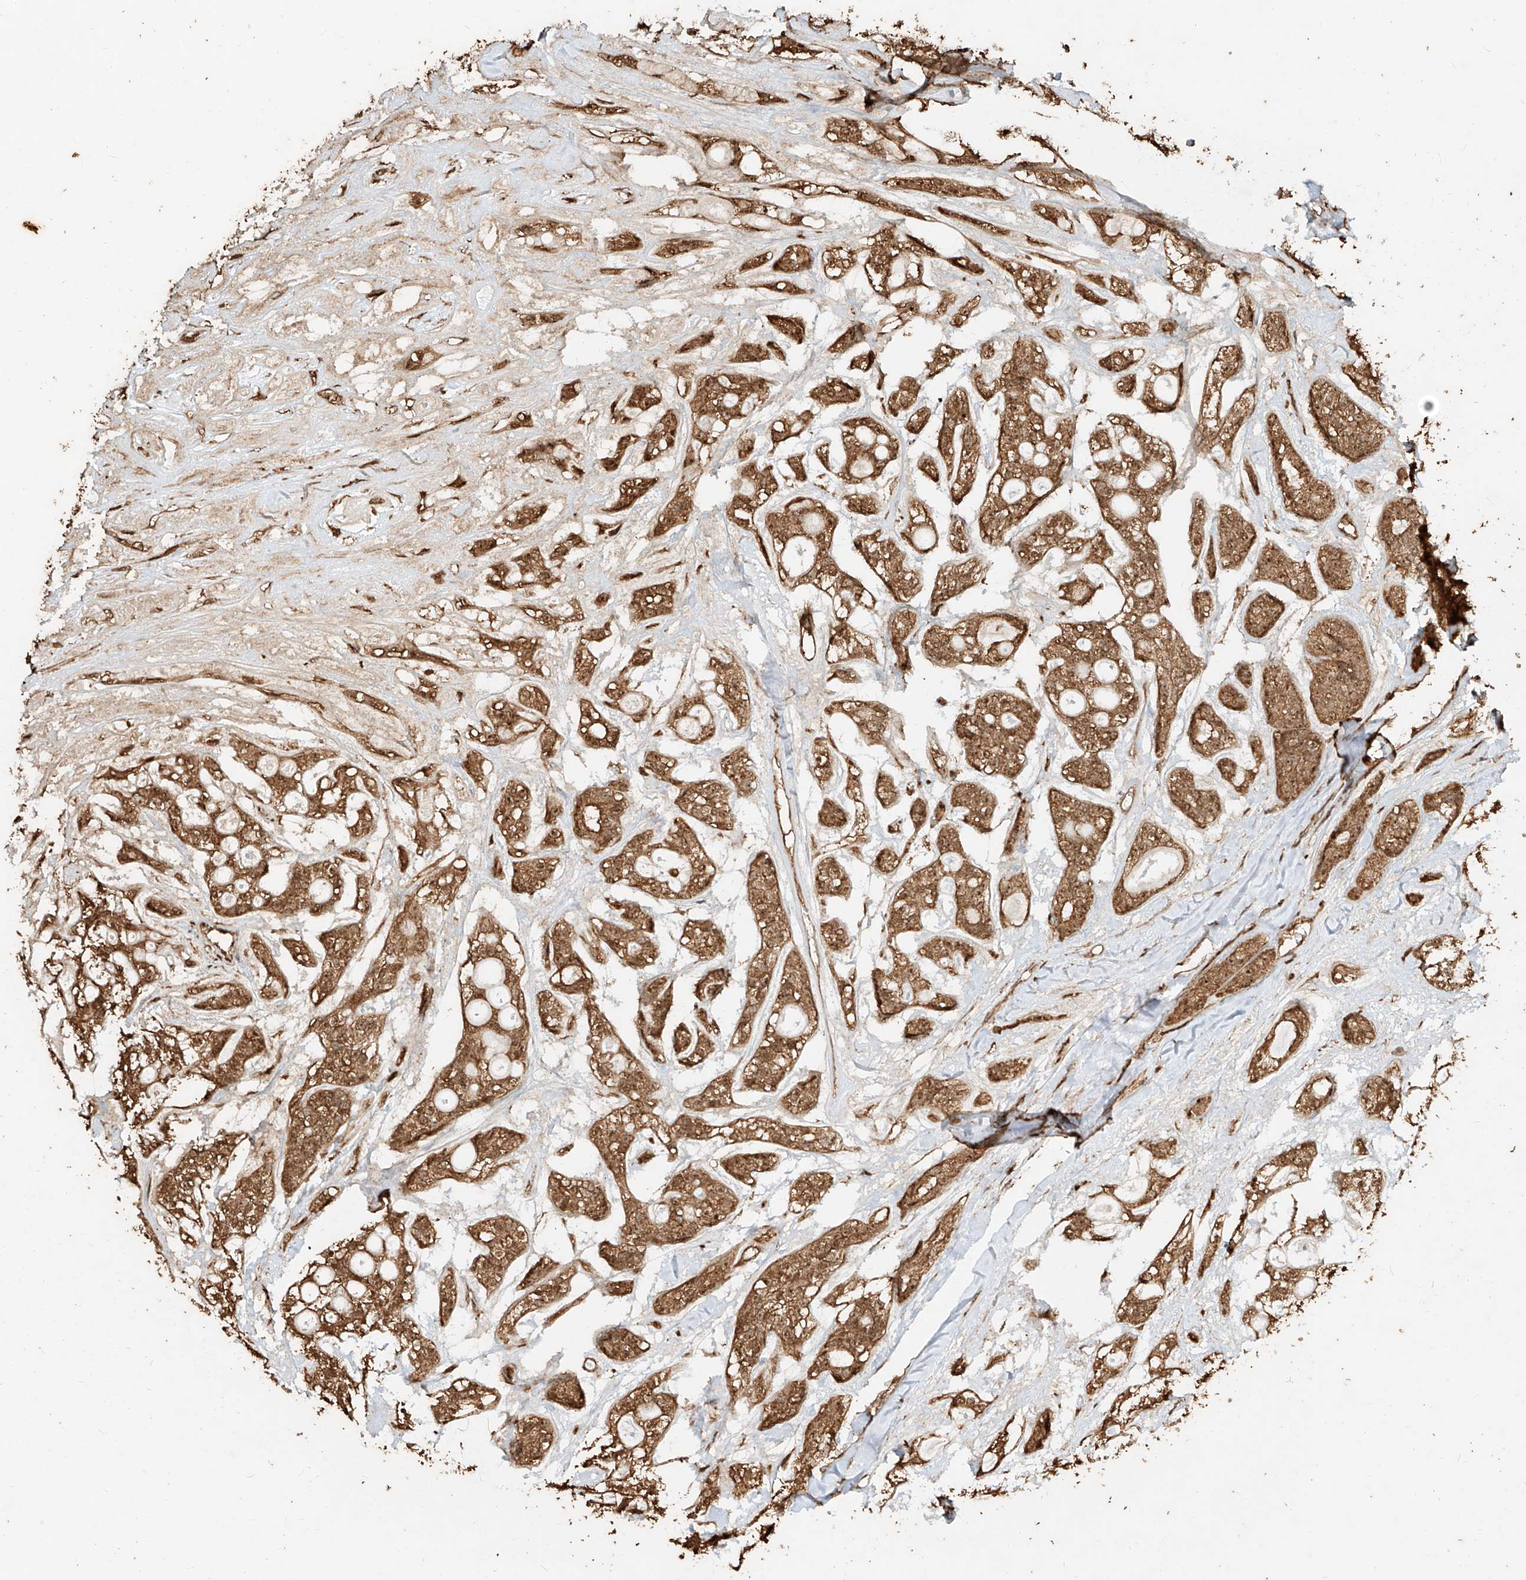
{"staining": {"intensity": "moderate", "quantity": ">75%", "location": "cytoplasmic/membranous,nuclear"}, "tissue": "head and neck cancer", "cell_type": "Tumor cells", "image_type": "cancer", "snomed": [{"axis": "morphology", "description": "Adenocarcinoma, NOS"}, {"axis": "topography", "description": "Head-Neck"}], "caption": "Human adenocarcinoma (head and neck) stained with a protein marker demonstrates moderate staining in tumor cells.", "gene": "ZNF660", "patient": {"sex": "male", "age": 66}}